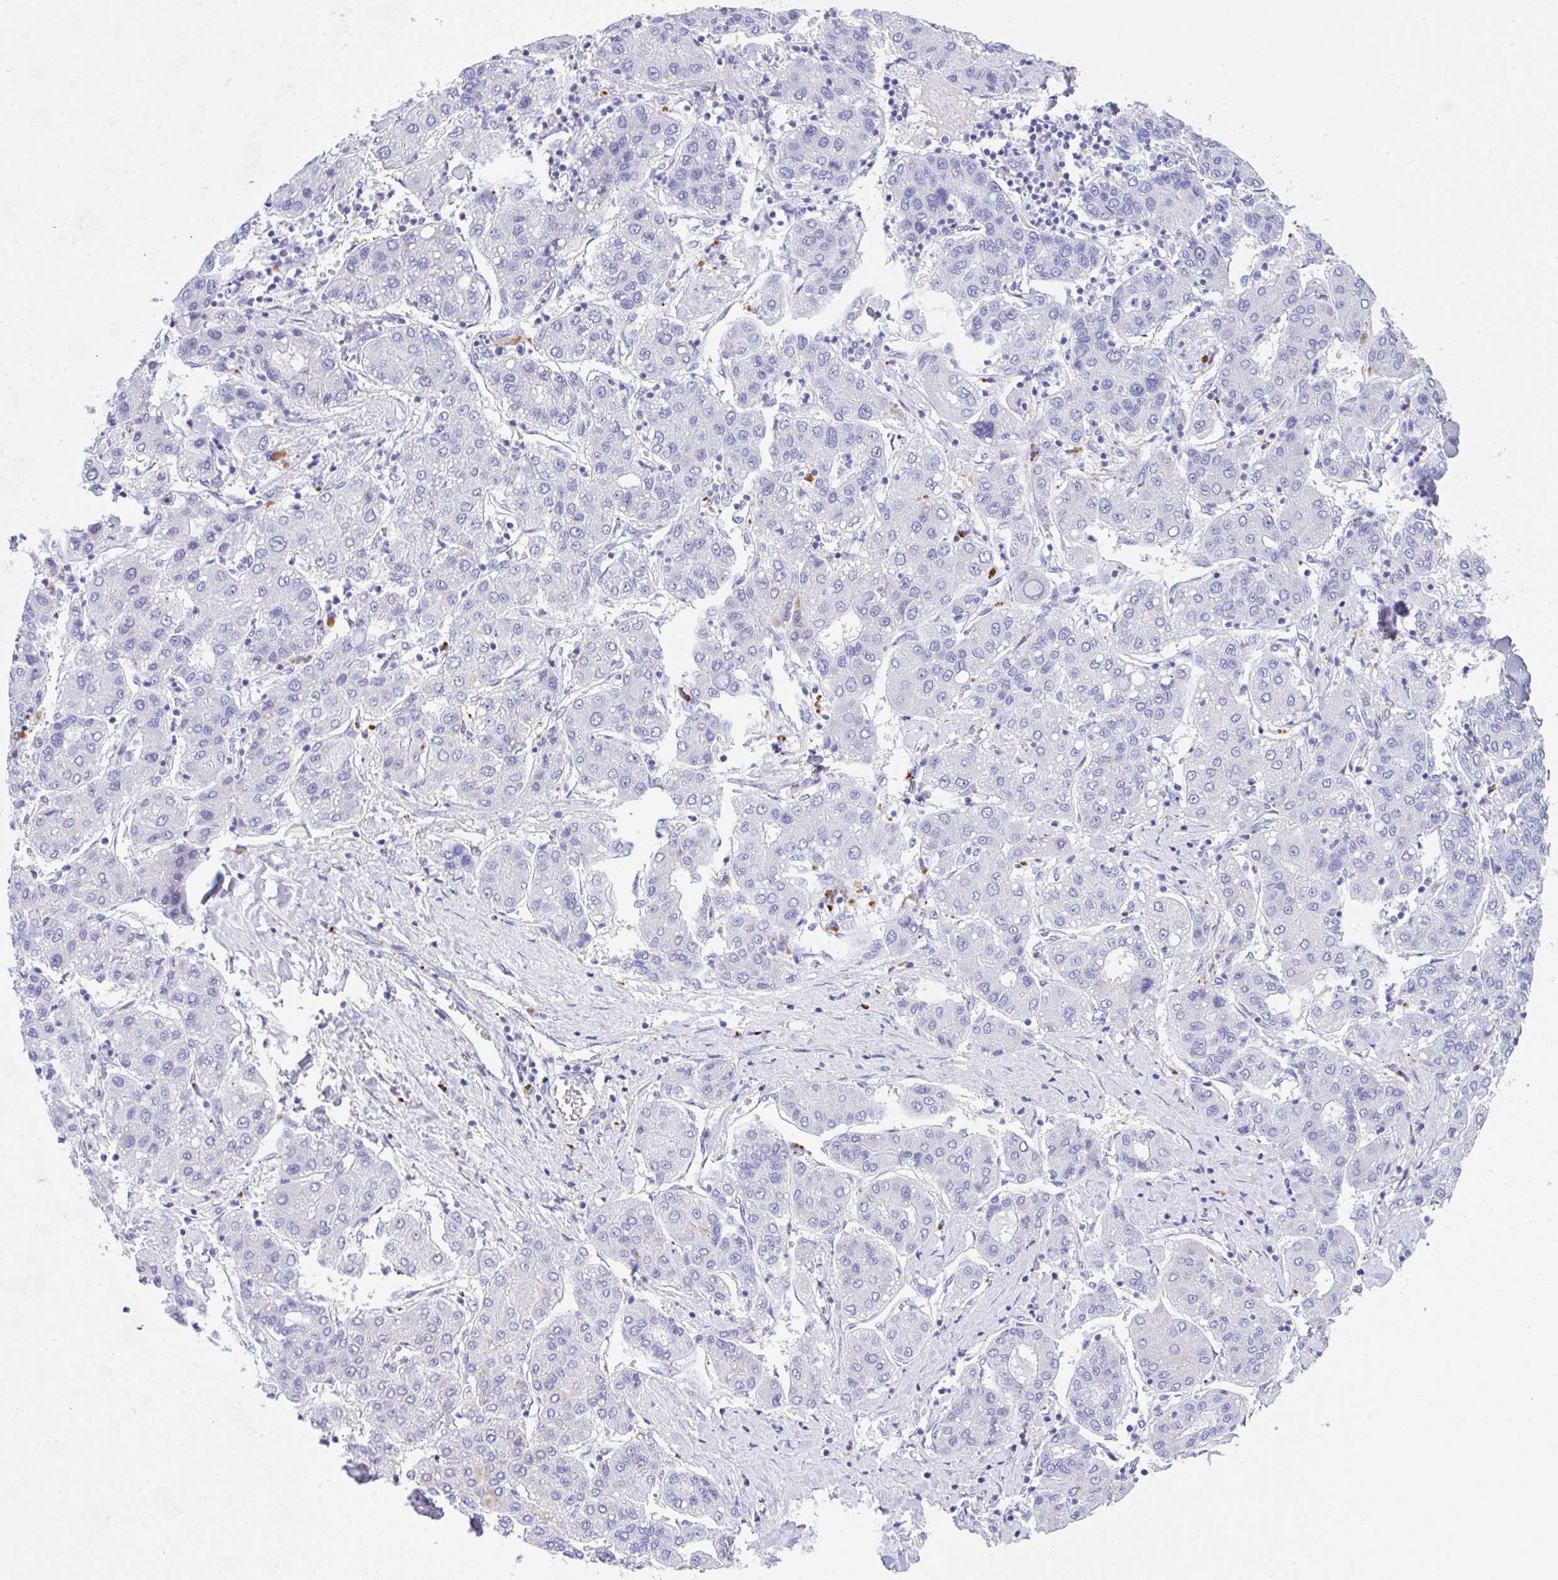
{"staining": {"intensity": "negative", "quantity": "none", "location": "none"}, "tissue": "liver cancer", "cell_type": "Tumor cells", "image_type": "cancer", "snomed": [{"axis": "morphology", "description": "Carcinoma, Hepatocellular, NOS"}, {"axis": "topography", "description": "Liver"}], "caption": "There is no significant positivity in tumor cells of liver cancer (hepatocellular carcinoma).", "gene": "NDUFAF8", "patient": {"sex": "male", "age": 65}}